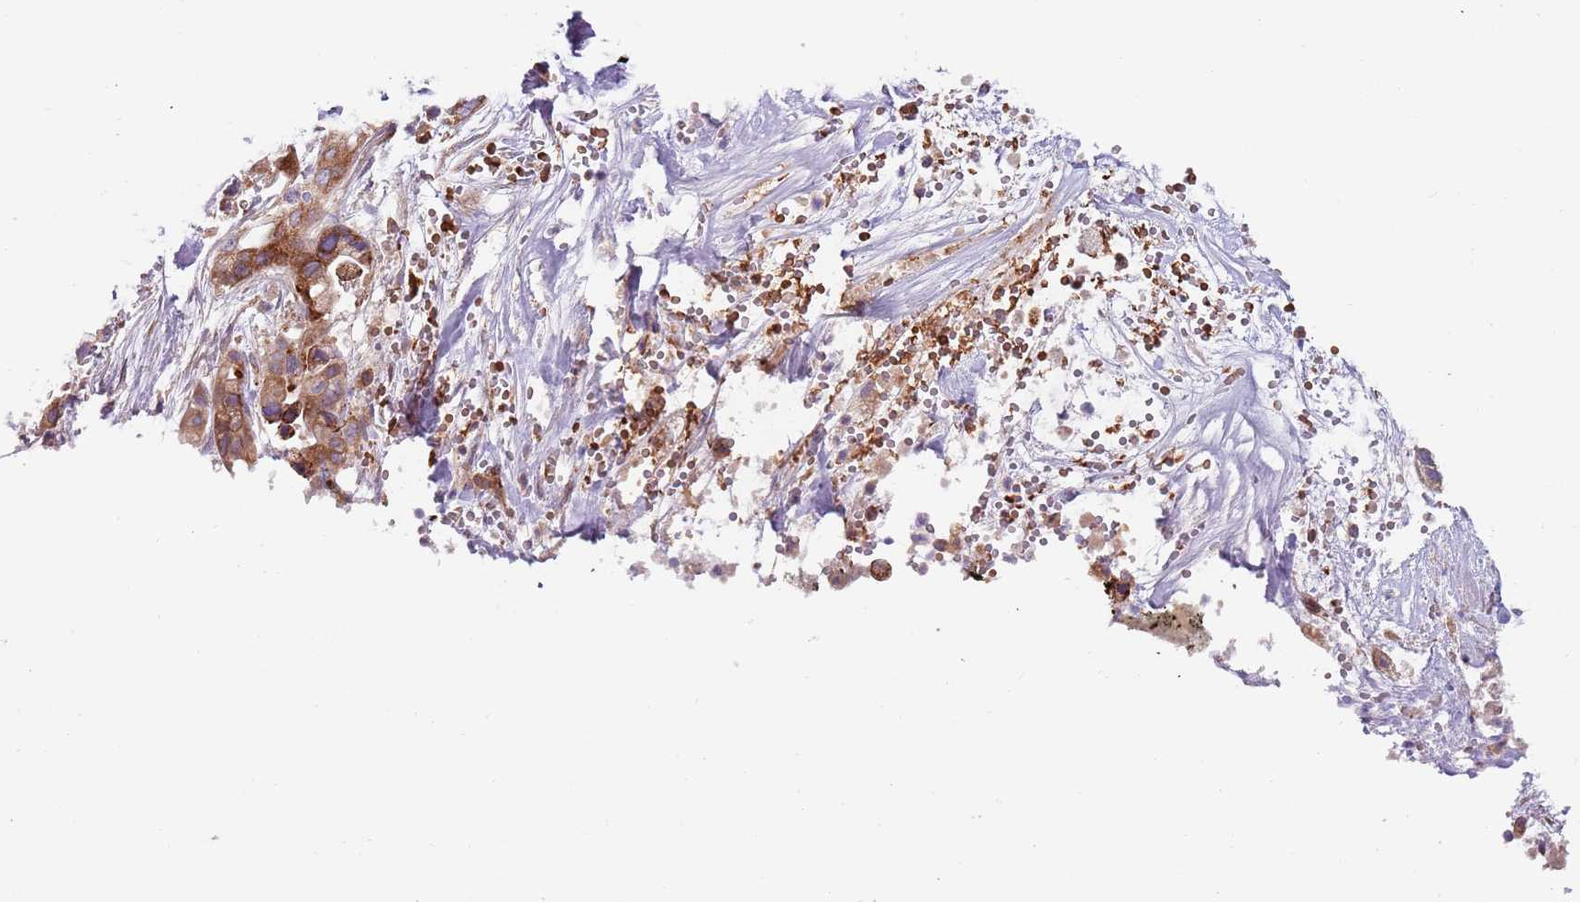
{"staining": {"intensity": "moderate", "quantity": ">75%", "location": "cytoplasmic/membranous"}, "tissue": "pancreatic cancer", "cell_type": "Tumor cells", "image_type": "cancer", "snomed": [{"axis": "morphology", "description": "Adenocarcinoma, NOS"}, {"axis": "topography", "description": "Pancreas"}], "caption": "Pancreatic adenocarcinoma tissue demonstrates moderate cytoplasmic/membranous expression in approximately >75% of tumor cells (Stains: DAB (3,3'-diaminobenzidine) in brown, nuclei in blue, Microscopy: brightfield microscopy at high magnification).", "gene": "VWCE", "patient": {"sex": "male", "age": 44}}